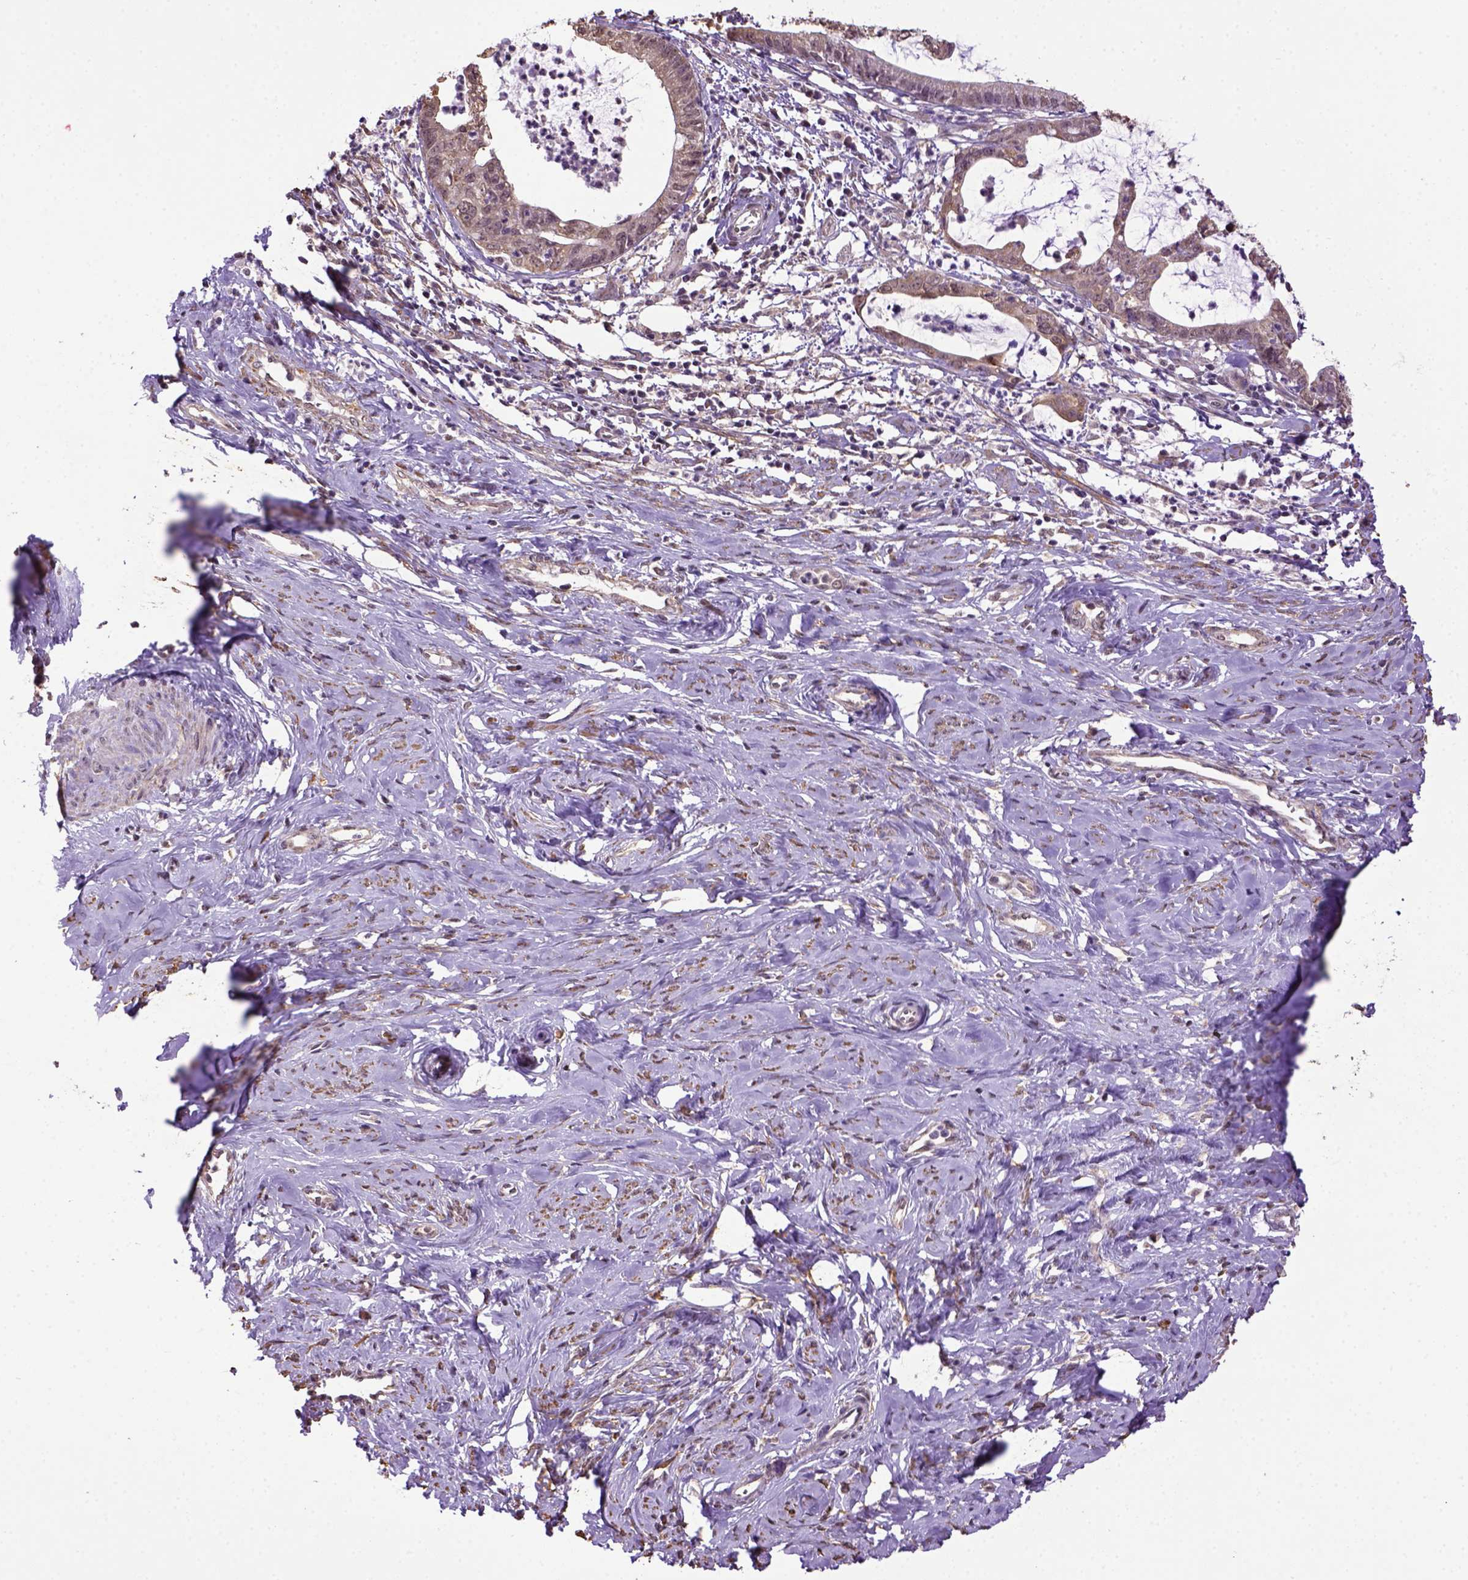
{"staining": {"intensity": "weak", "quantity": "25%-75%", "location": "cytoplasmic/membranous"}, "tissue": "cervical cancer", "cell_type": "Tumor cells", "image_type": "cancer", "snomed": [{"axis": "morphology", "description": "Normal tissue, NOS"}, {"axis": "morphology", "description": "Adenocarcinoma, NOS"}, {"axis": "topography", "description": "Cervix"}], "caption": "Protein staining of adenocarcinoma (cervical) tissue exhibits weak cytoplasmic/membranous staining in about 25%-75% of tumor cells. The staining was performed using DAB, with brown indicating positive protein expression. Nuclei are stained blue with hematoxylin.", "gene": "WDR17", "patient": {"sex": "female", "age": 38}}